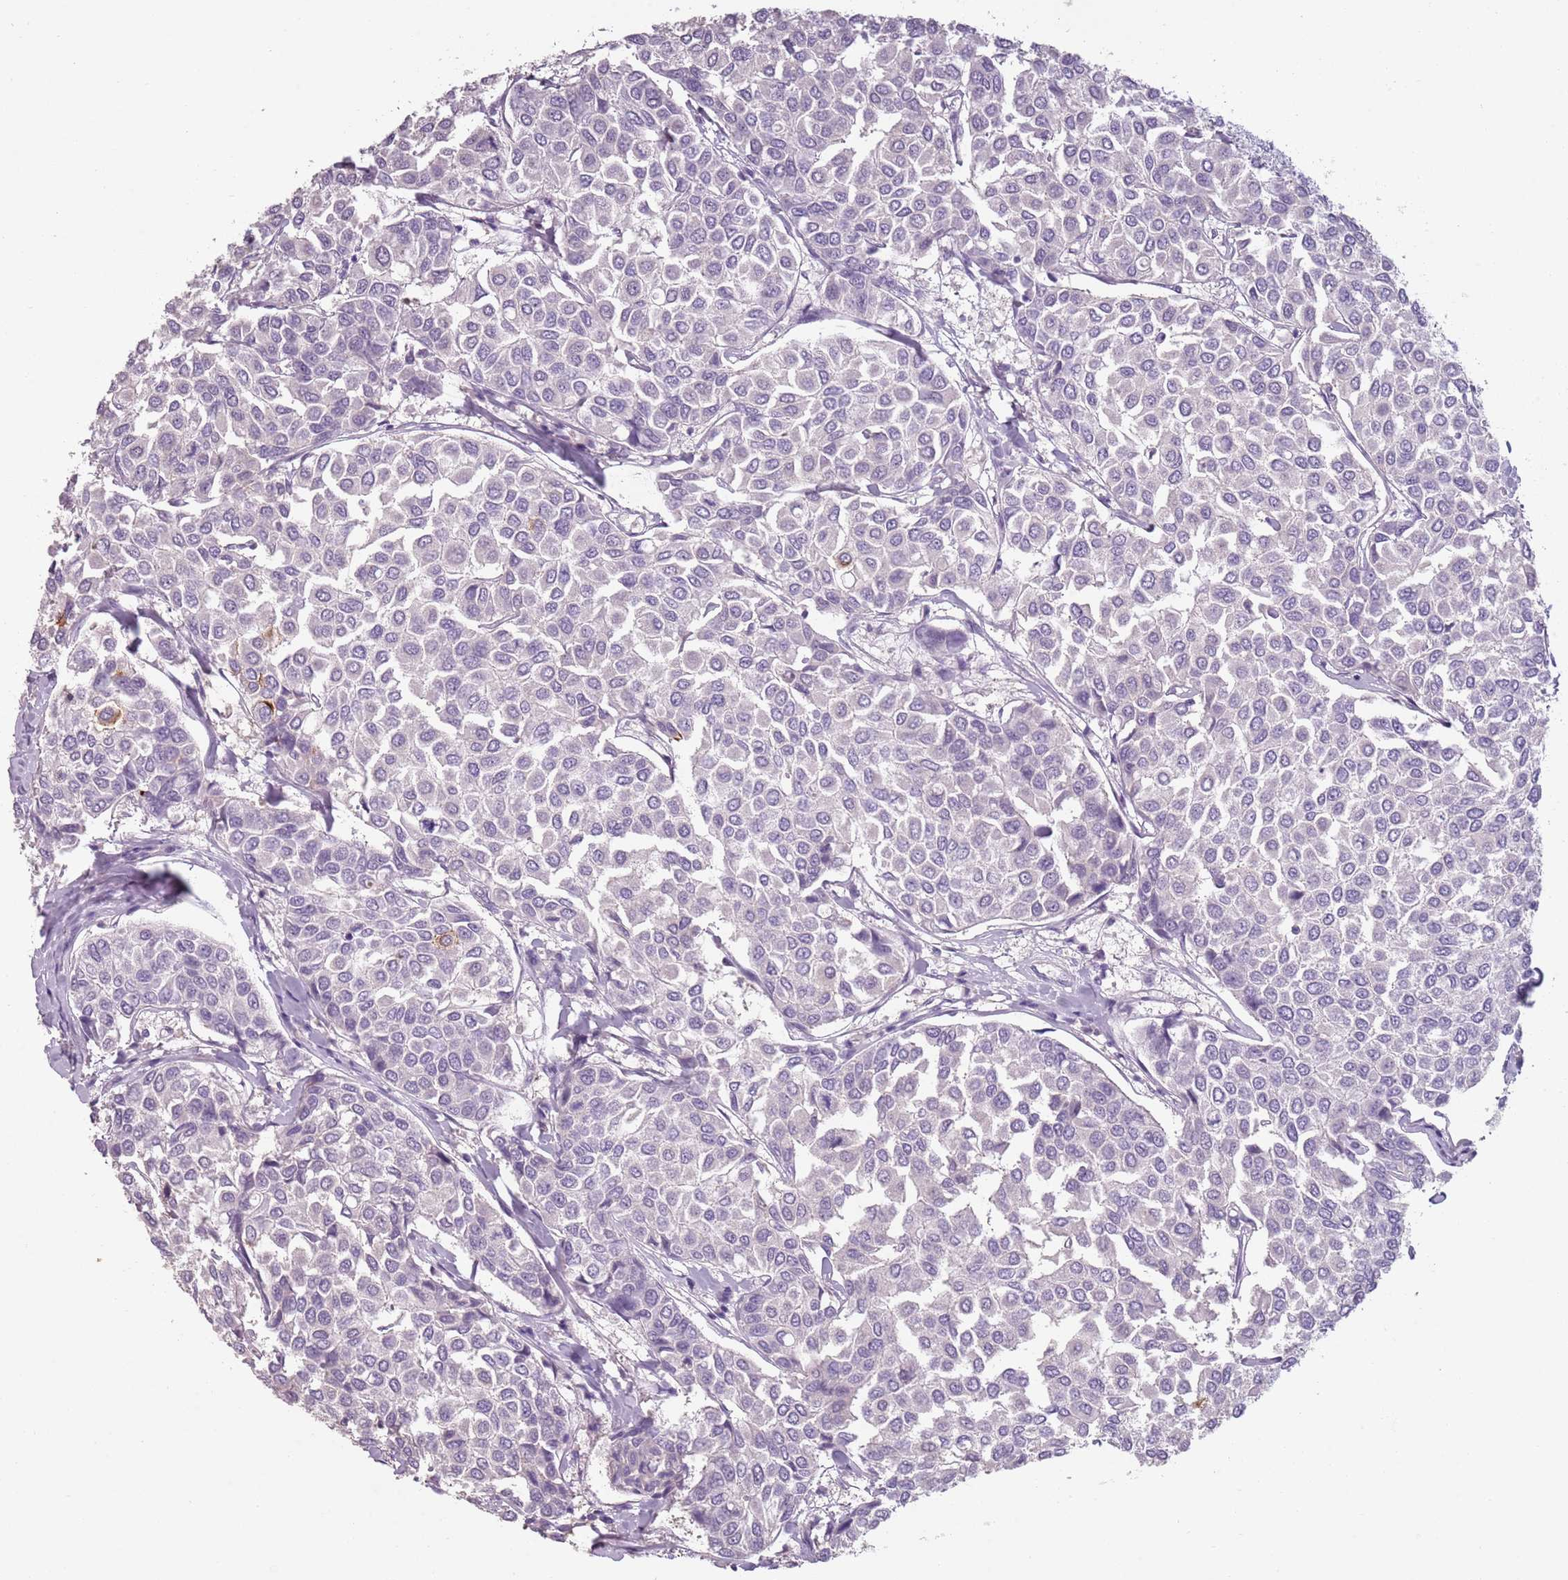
{"staining": {"intensity": "negative", "quantity": "none", "location": "none"}, "tissue": "breast cancer", "cell_type": "Tumor cells", "image_type": "cancer", "snomed": [{"axis": "morphology", "description": "Duct carcinoma"}, {"axis": "topography", "description": "Breast"}], "caption": "This is an immunohistochemistry (IHC) image of human breast intraductal carcinoma. There is no staining in tumor cells.", "gene": "PIEZO1", "patient": {"sex": "female", "age": 55}}